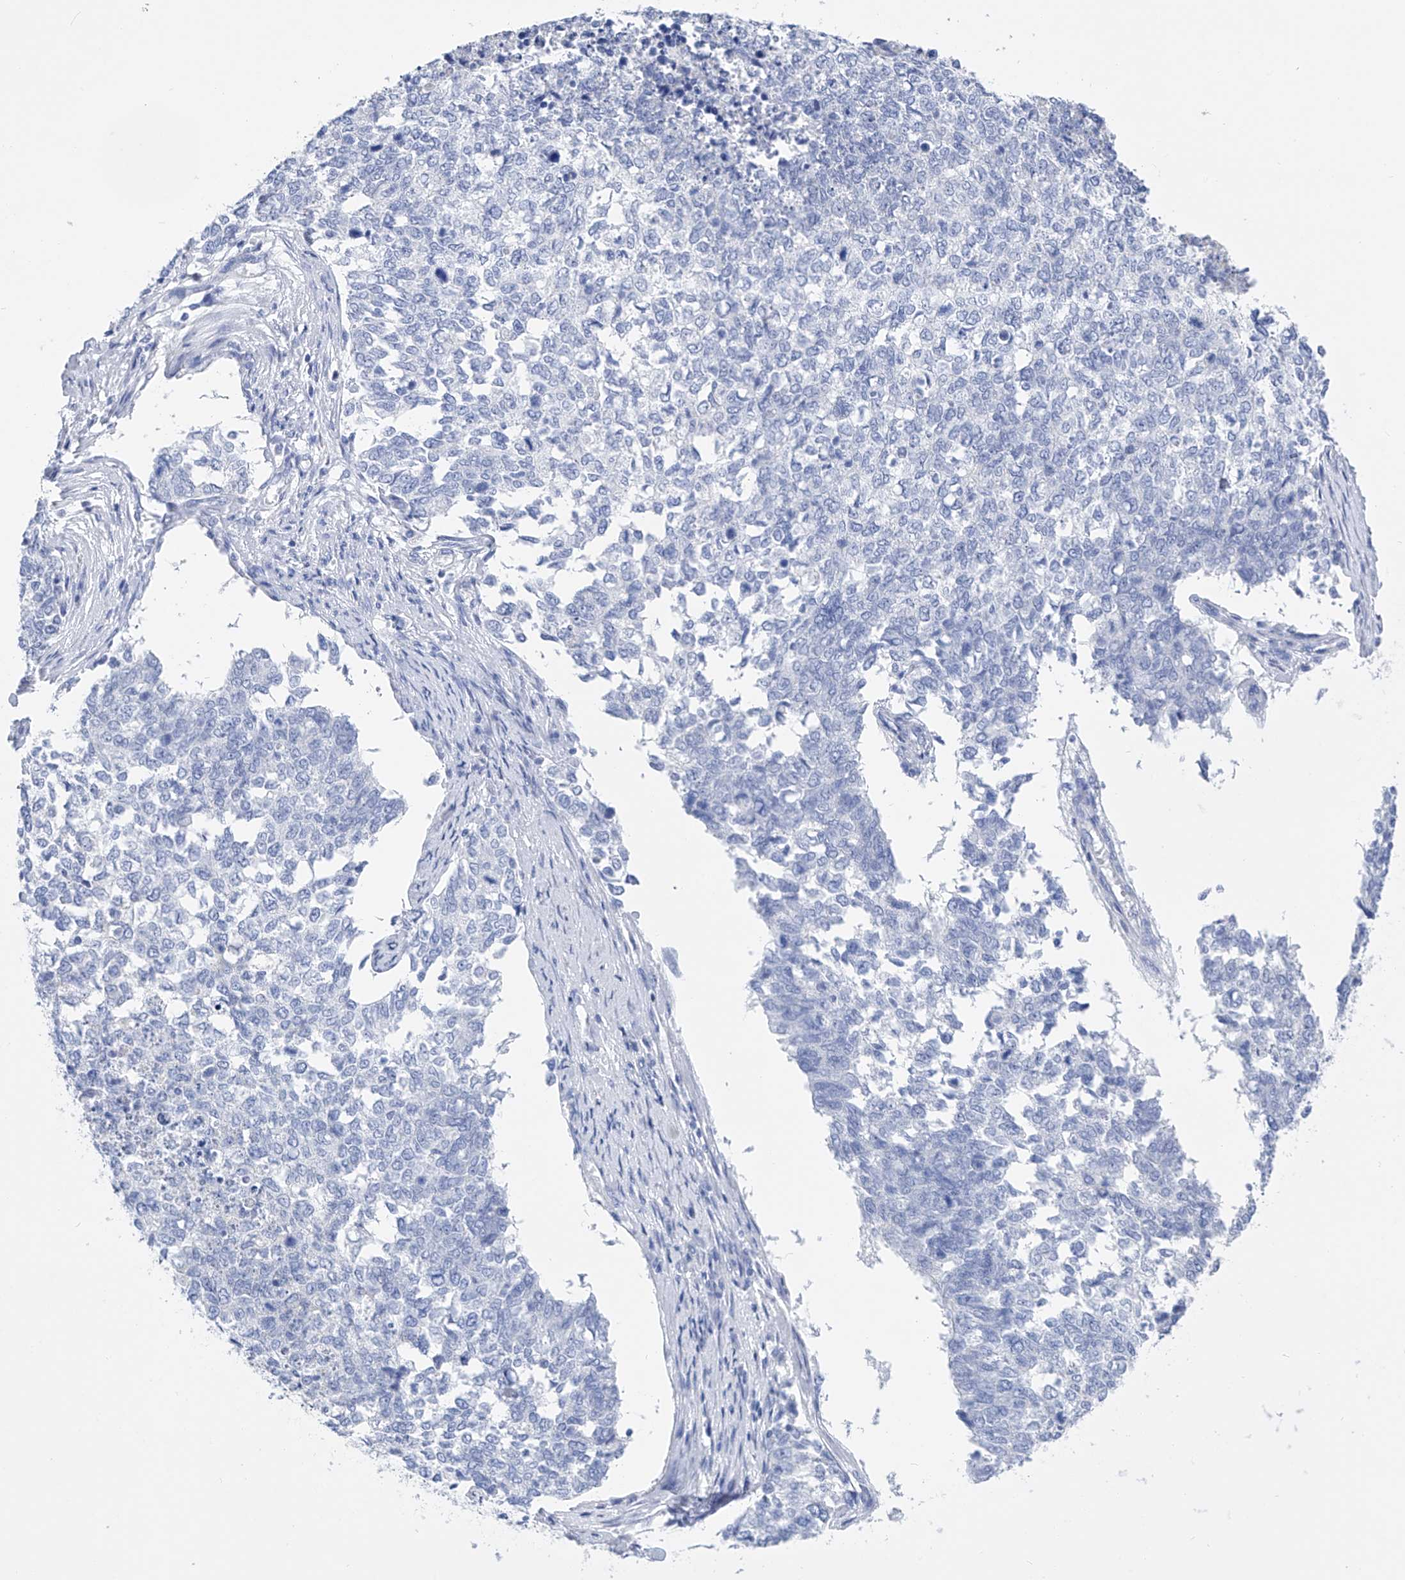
{"staining": {"intensity": "negative", "quantity": "none", "location": "none"}, "tissue": "cervical cancer", "cell_type": "Tumor cells", "image_type": "cancer", "snomed": [{"axis": "morphology", "description": "Squamous cell carcinoma, NOS"}, {"axis": "topography", "description": "Cervix"}], "caption": "An image of human cervical cancer (squamous cell carcinoma) is negative for staining in tumor cells.", "gene": "ADRA1A", "patient": {"sex": "female", "age": 63}}